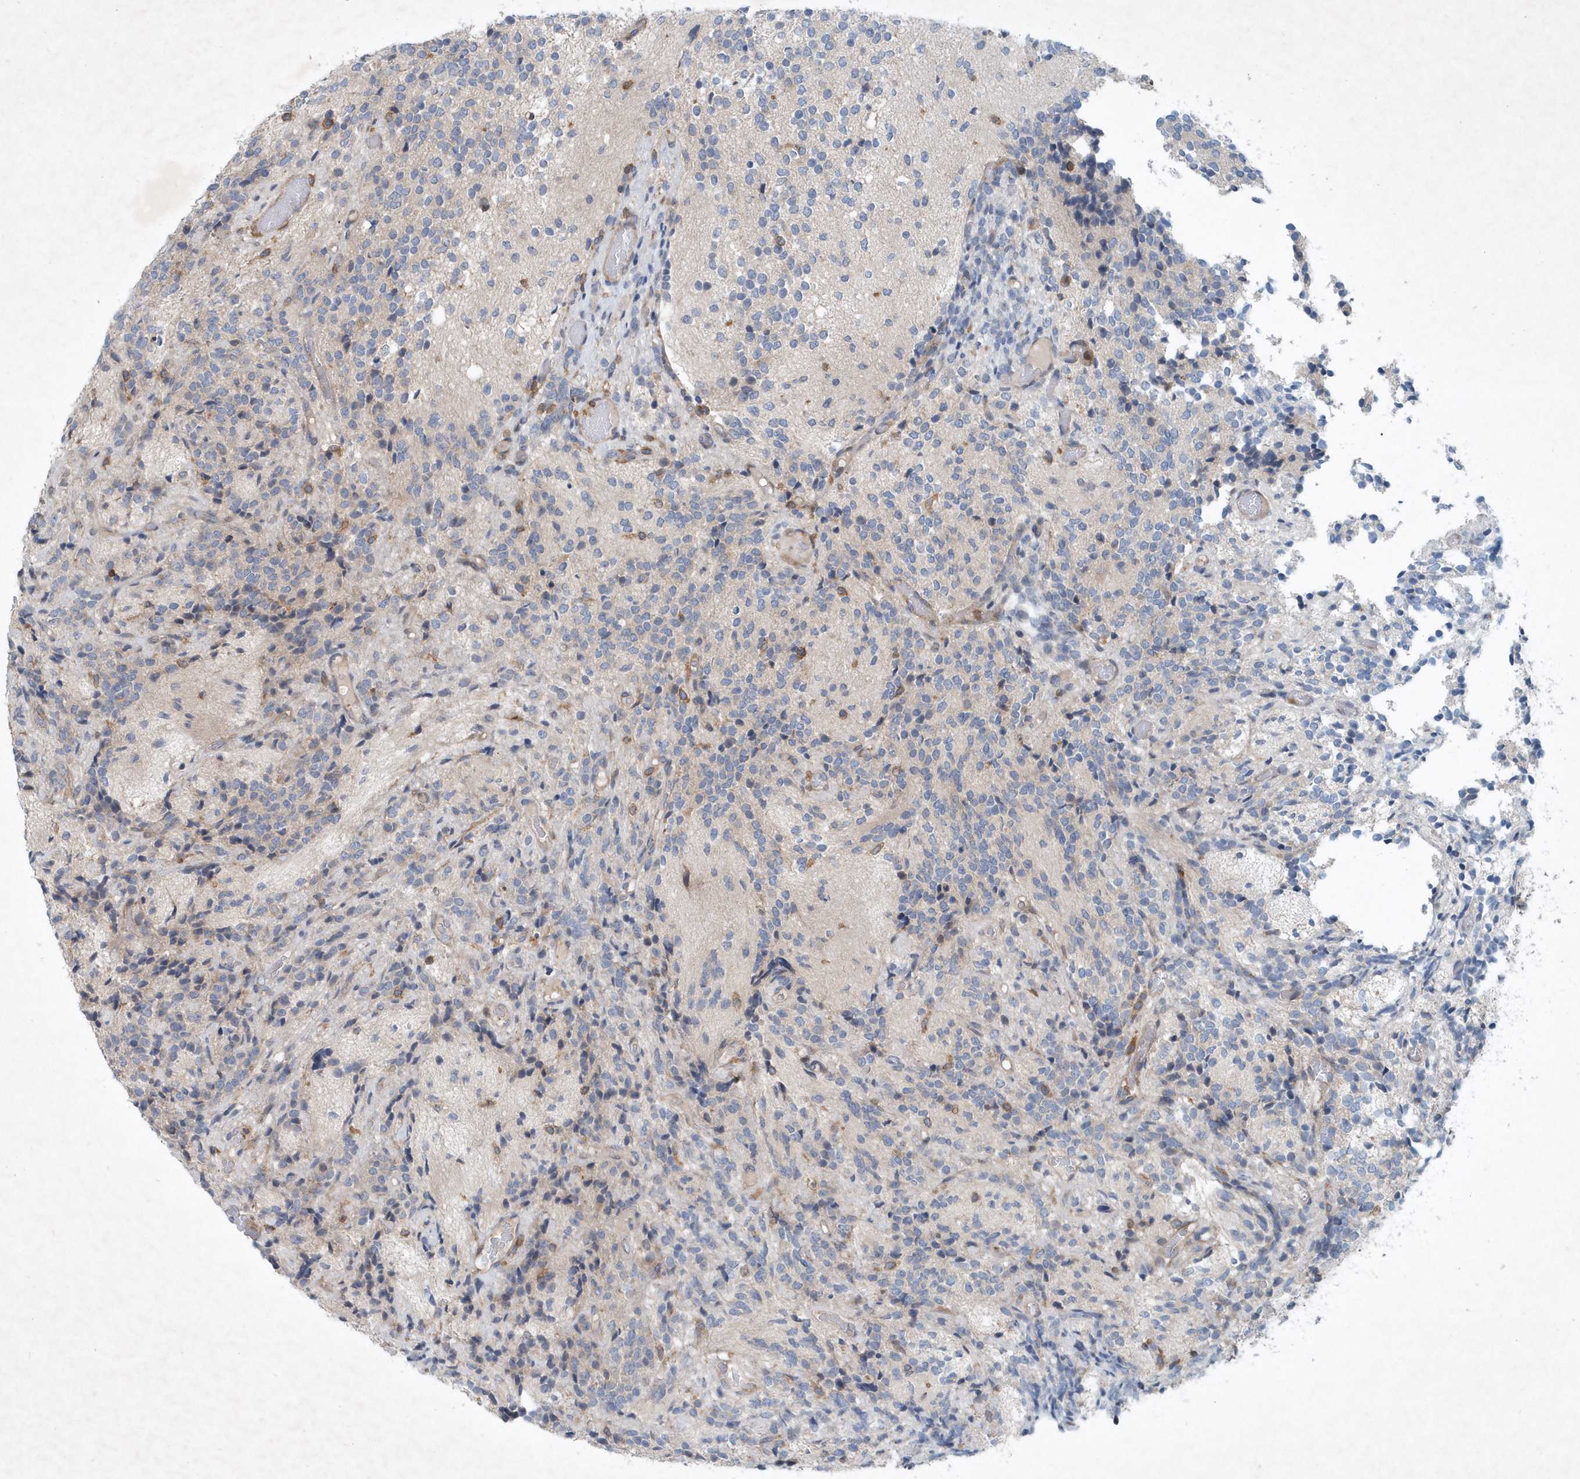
{"staining": {"intensity": "negative", "quantity": "none", "location": "none"}, "tissue": "glioma", "cell_type": "Tumor cells", "image_type": "cancer", "snomed": [{"axis": "morphology", "description": "Glioma, malignant, Low grade"}, {"axis": "topography", "description": "Brain"}], "caption": "Micrograph shows no significant protein expression in tumor cells of malignant glioma (low-grade). Nuclei are stained in blue.", "gene": "P2RY10", "patient": {"sex": "female", "age": 1}}